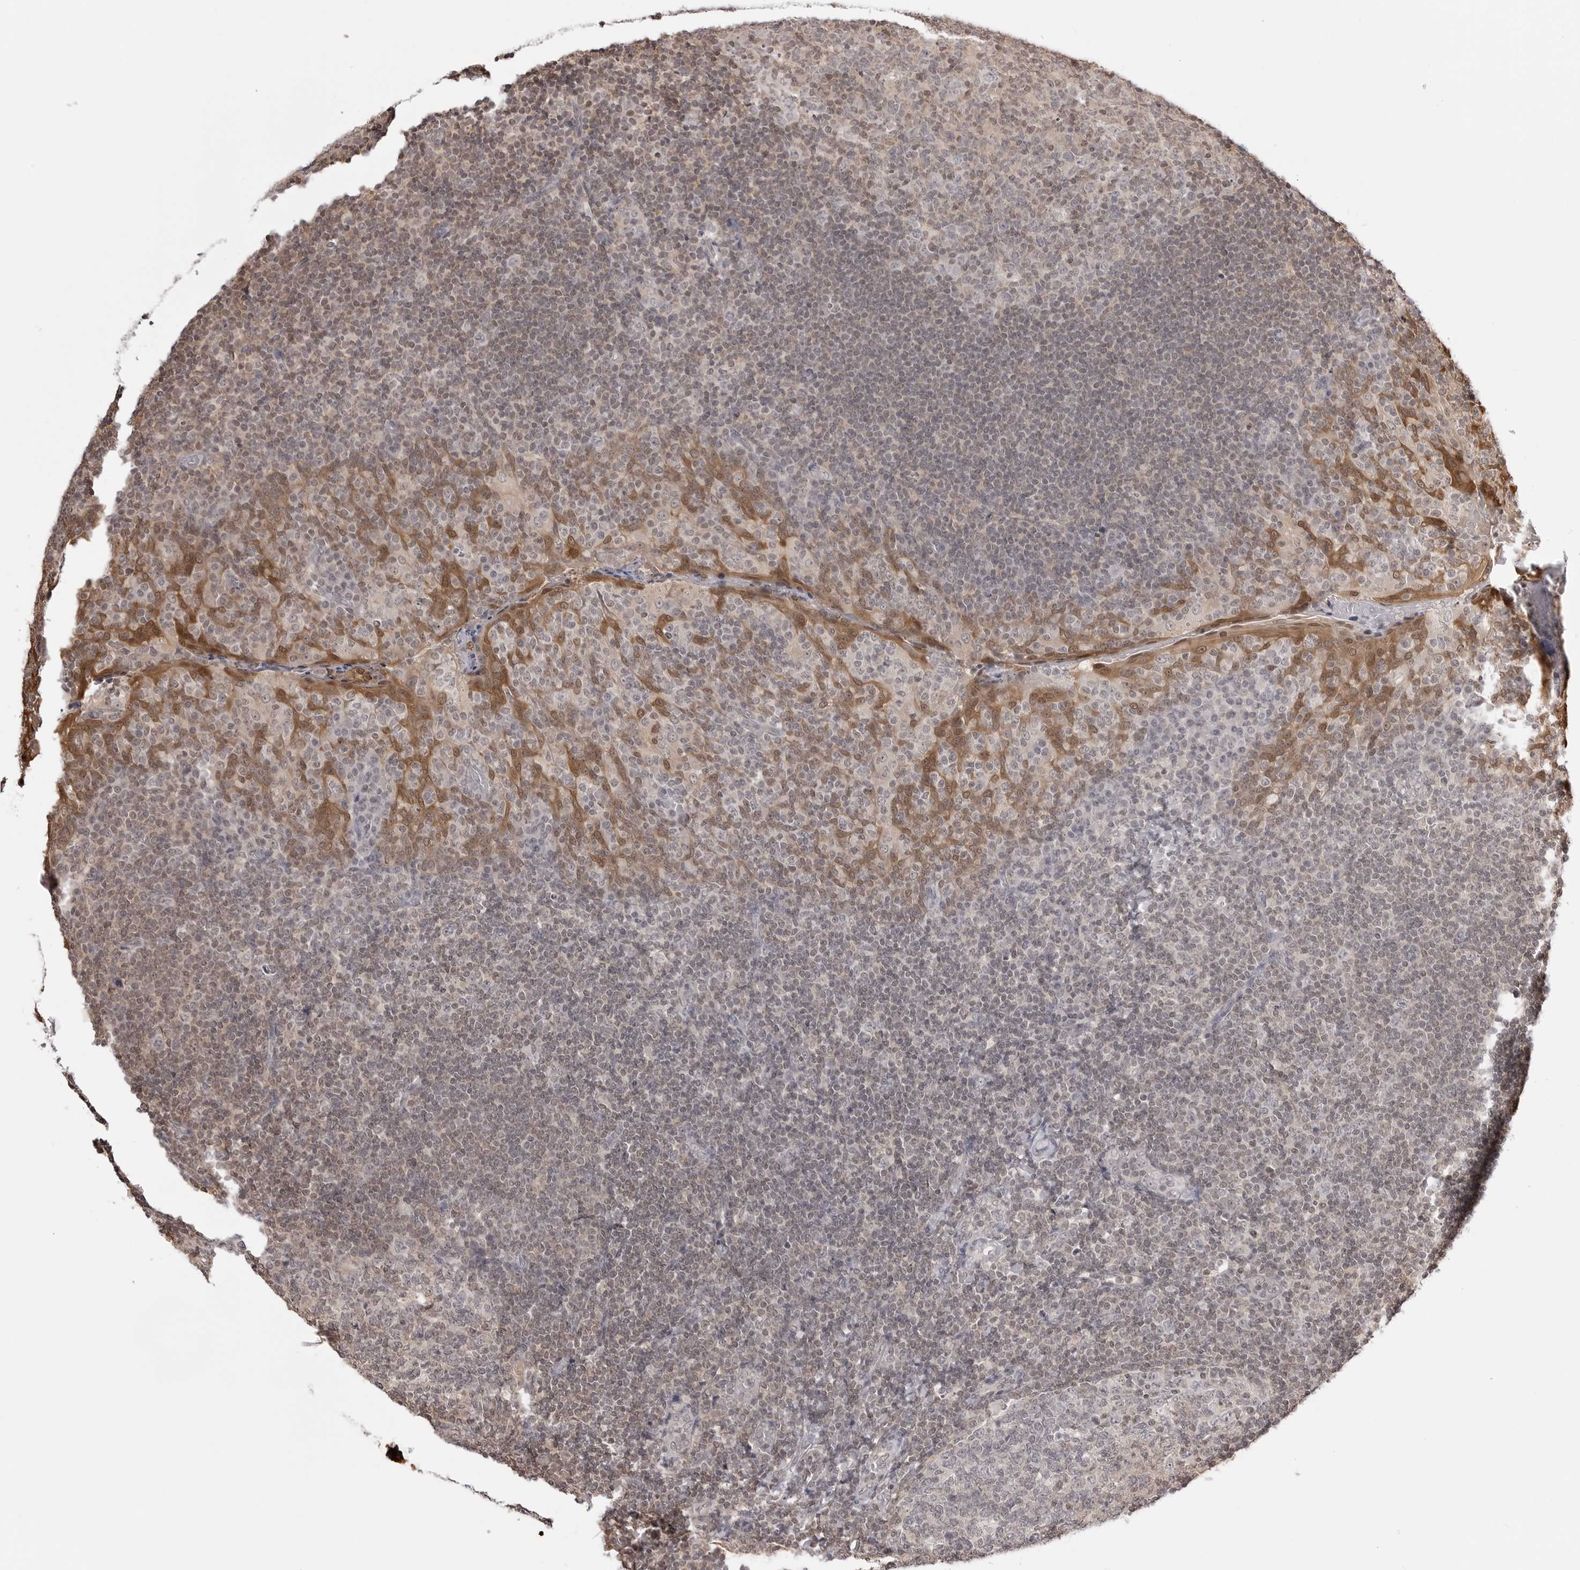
{"staining": {"intensity": "weak", "quantity": "<25%", "location": "nuclear"}, "tissue": "tonsil", "cell_type": "Germinal center cells", "image_type": "normal", "snomed": [{"axis": "morphology", "description": "Normal tissue, NOS"}, {"axis": "topography", "description": "Tonsil"}], "caption": "Immunohistochemistry micrograph of unremarkable human tonsil stained for a protein (brown), which demonstrates no expression in germinal center cells.", "gene": "YWHAG", "patient": {"sex": "female", "age": 19}}